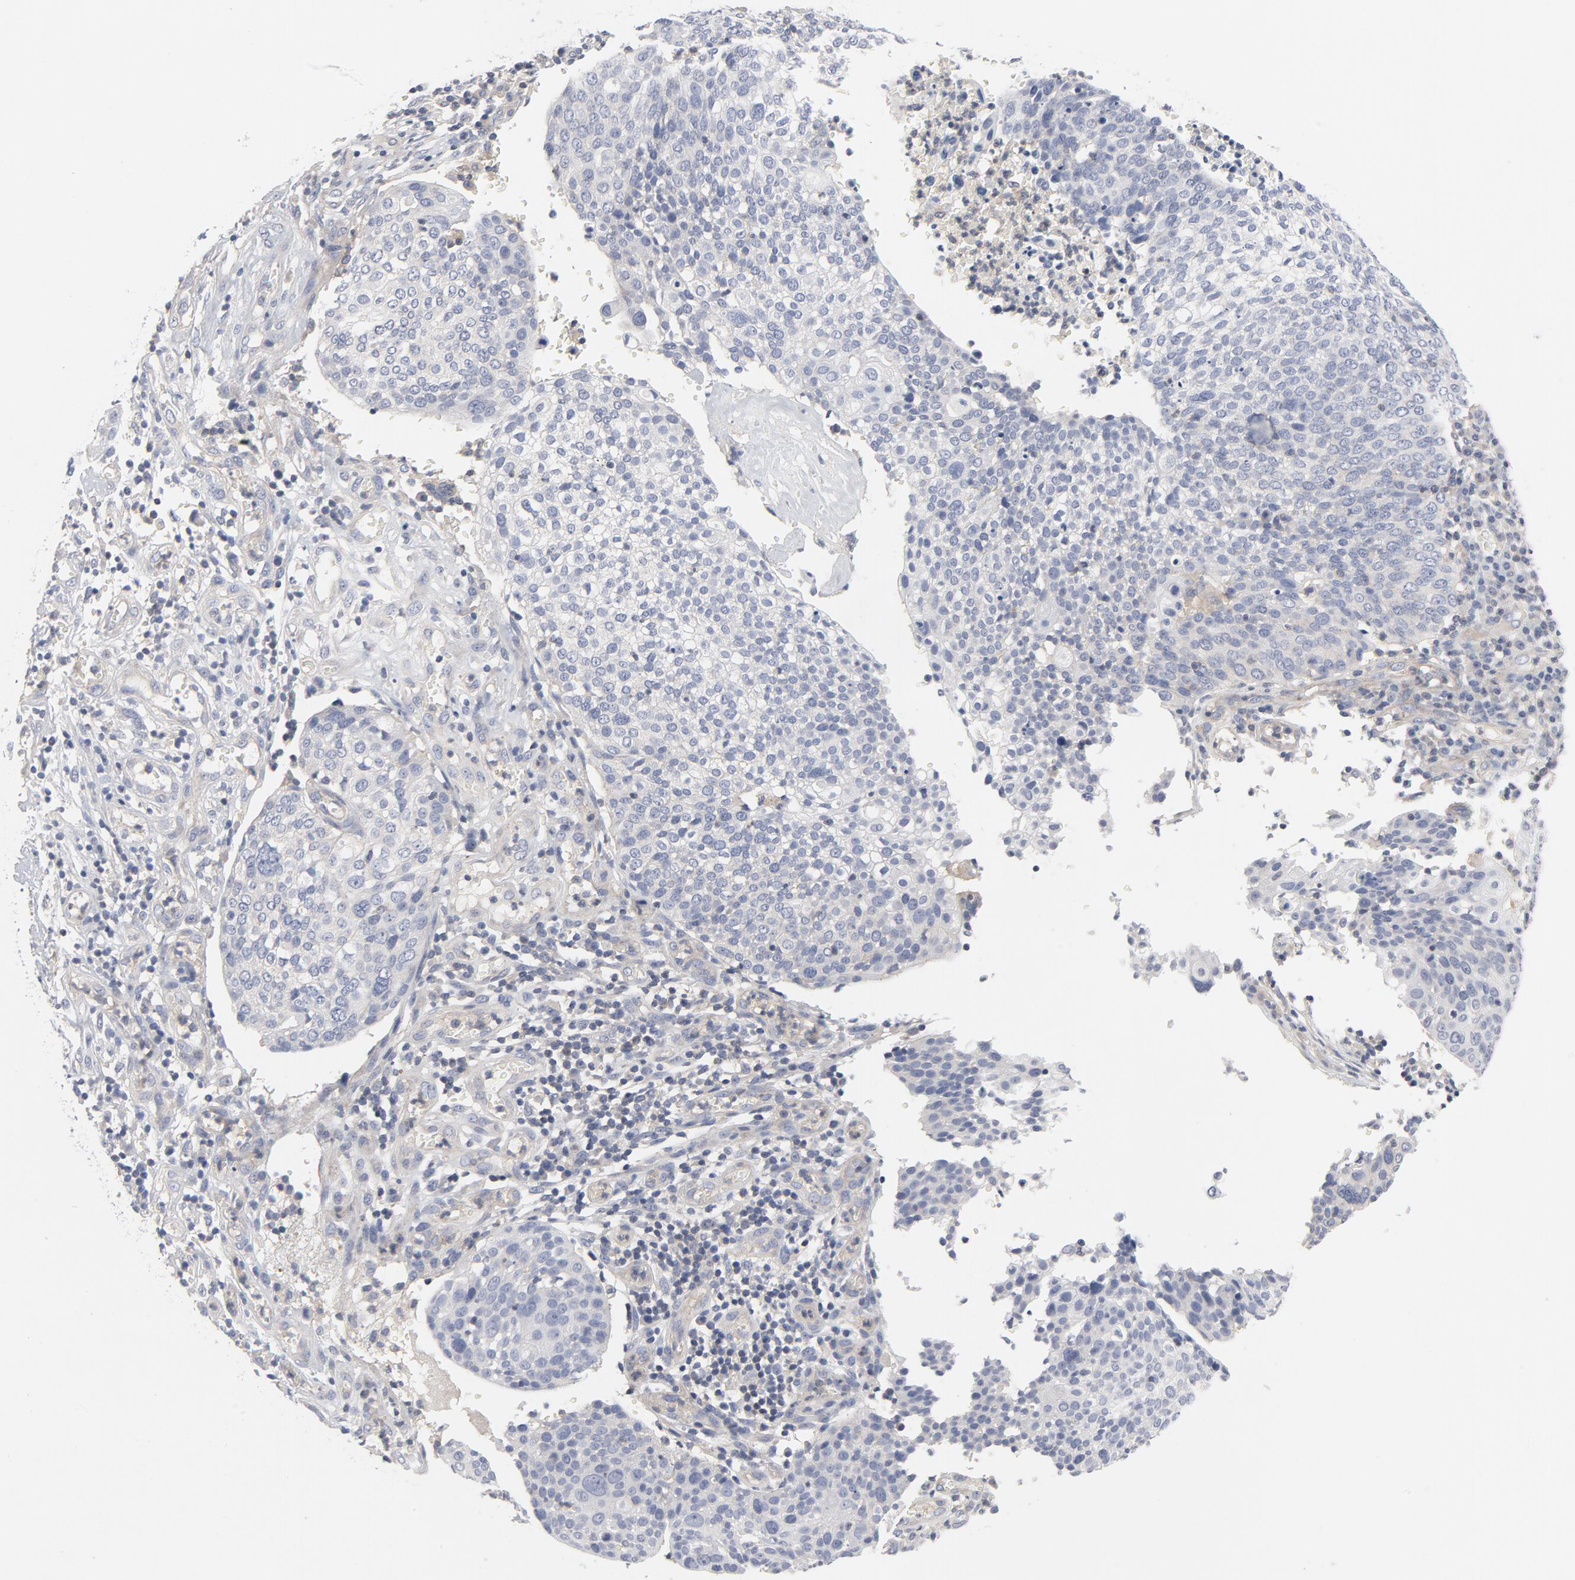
{"staining": {"intensity": "negative", "quantity": "none", "location": "none"}, "tissue": "cervical cancer", "cell_type": "Tumor cells", "image_type": "cancer", "snomed": [{"axis": "morphology", "description": "Squamous cell carcinoma, NOS"}, {"axis": "topography", "description": "Cervix"}], "caption": "There is no significant staining in tumor cells of cervical cancer (squamous cell carcinoma). Brightfield microscopy of IHC stained with DAB (3,3'-diaminobenzidine) (brown) and hematoxylin (blue), captured at high magnification.", "gene": "ROCK1", "patient": {"sex": "female", "age": 40}}